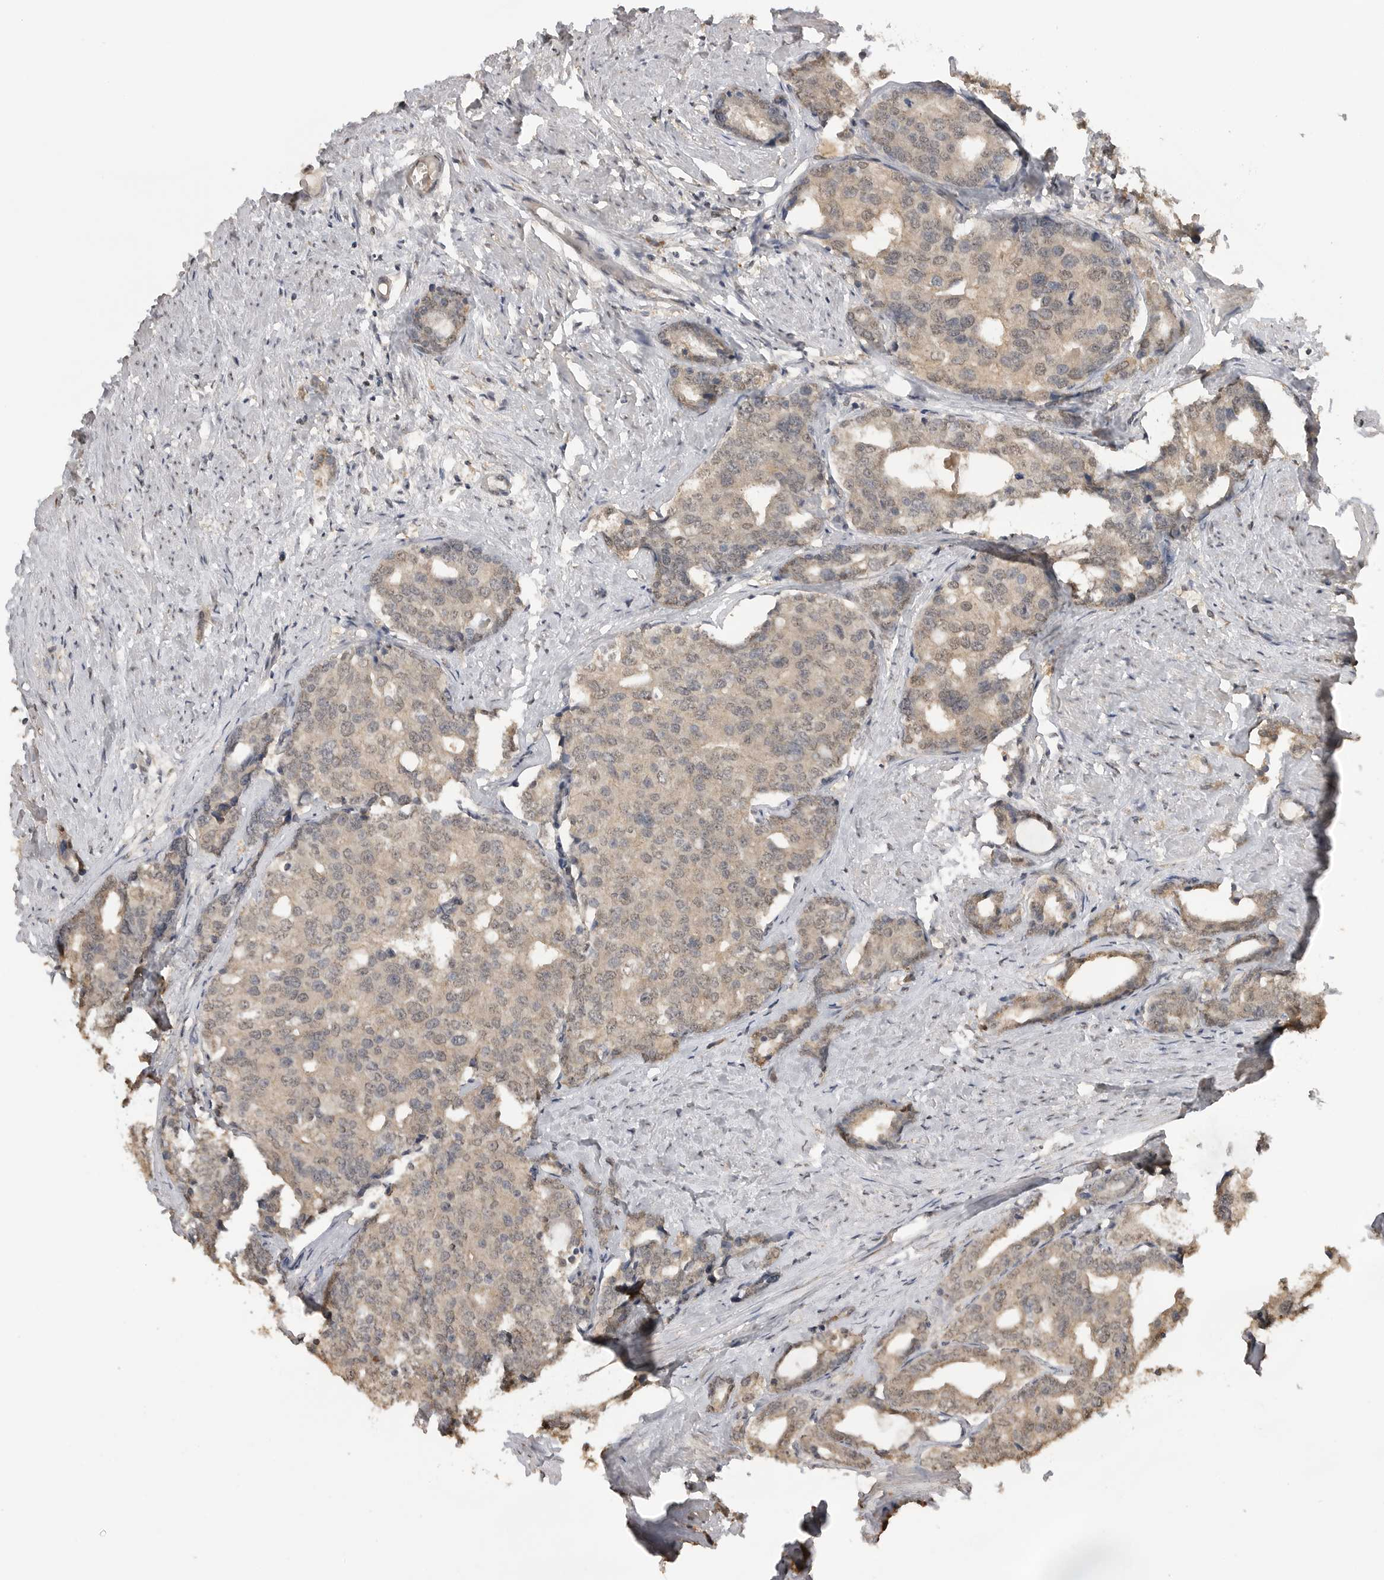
{"staining": {"intensity": "weak", "quantity": "25%-75%", "location": "cytoplasmic/membranous,nuclear"}, "tissue": "prostate cancer", "cell_type": "Tumor cells", "image_type": "cancer", "snomed": [{"axis": "morphology", "description": "Adenocarcinoma, High grade"}, {"axis": "topography", "description": "Prostate"}], "caption": "A histopathology image showing weak cytoplasmic/membranous and nuclear positivity in about 25%-75% of tumor cells in prostate cancer (high-grade adenocarcinoma), as visualized by brown immunohistochemical staining.", "gene": "ASPSCR1", "patient": {"sex": "male", "age": 50}}